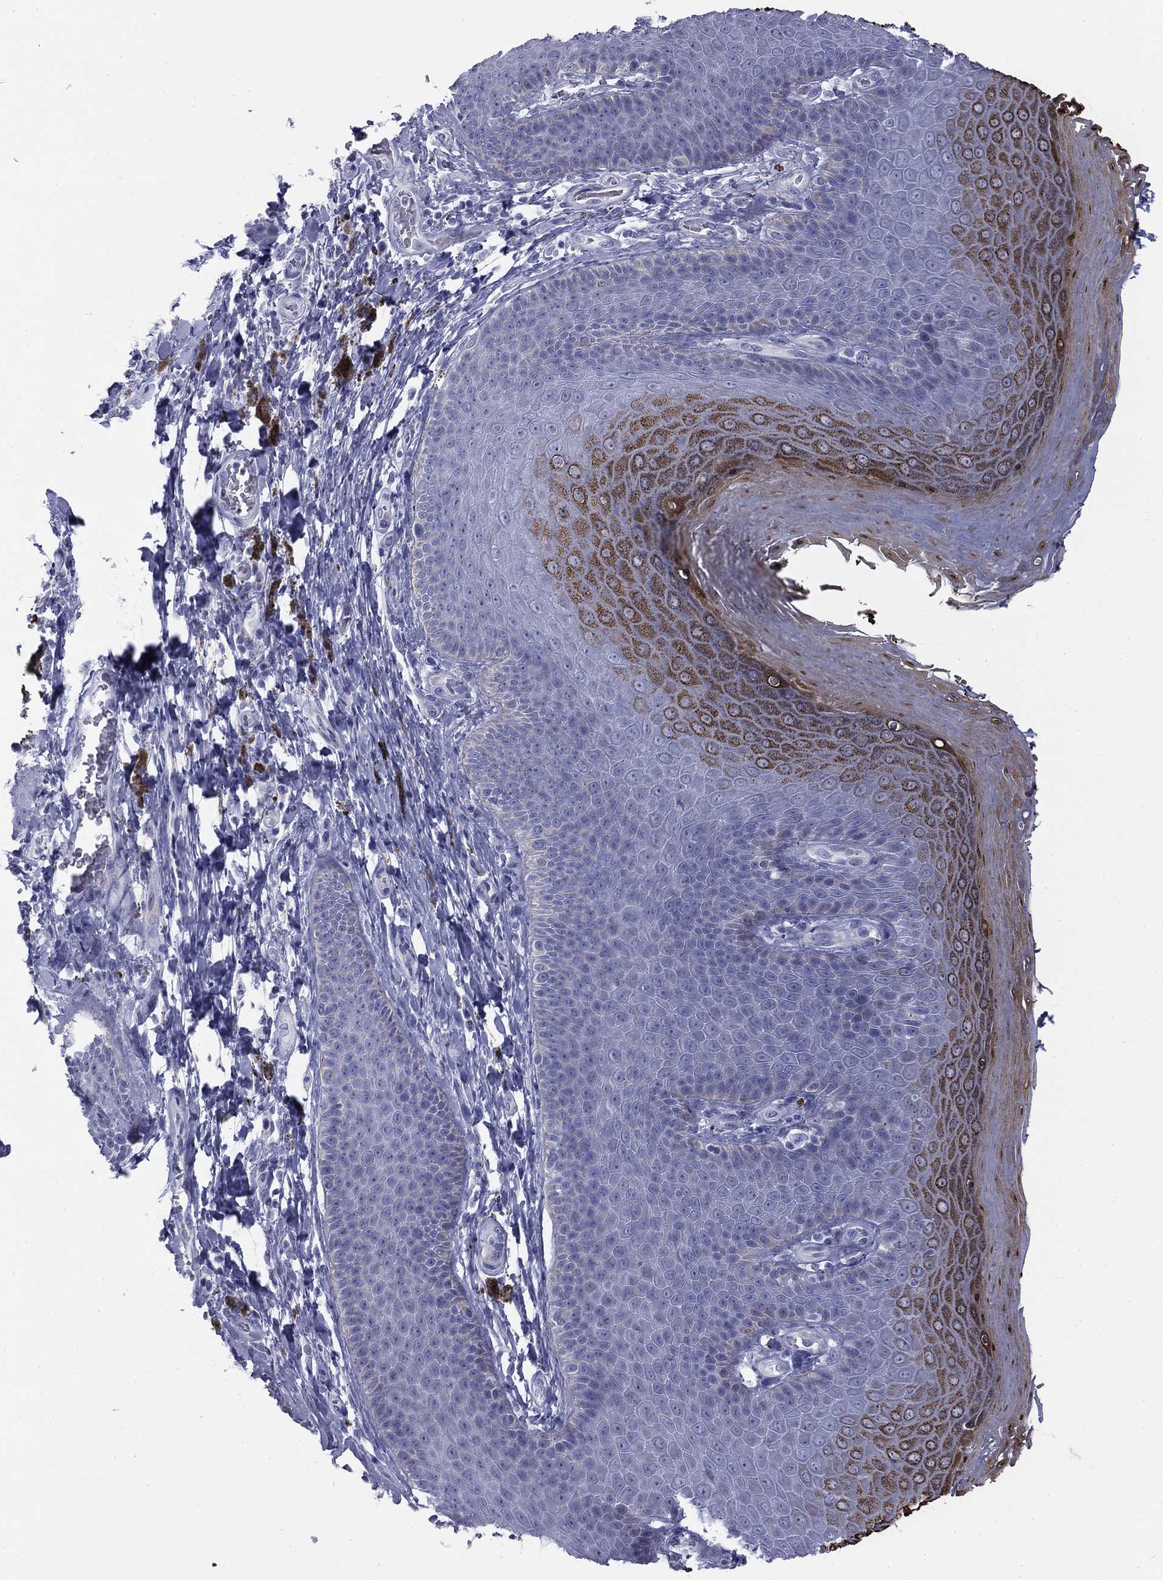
{"staining": {"intensity": "strong", "quantity": "<25%", "location": "cytoplasmic/membranous"}, "tissue": "skin", "cell_type": "Epidermal cells", "image_type": "normal", "snomed": [{"axis": "morphology", "description": "Normal tissue, NOS"}, {"axis": "topography", "description": "Anal"}, {"axis": "topography", "description": "Peripheral nerve tissue"}], "caption": "High-power microscopy captured an immunohistochemistry histopathology image of unremarkable skin, revealing strong cytoplasmic/membranous expression in approximately <25% of epidermal cells.", "gene": "ZP2", "patient": {"sex": "male", "age": 53}}